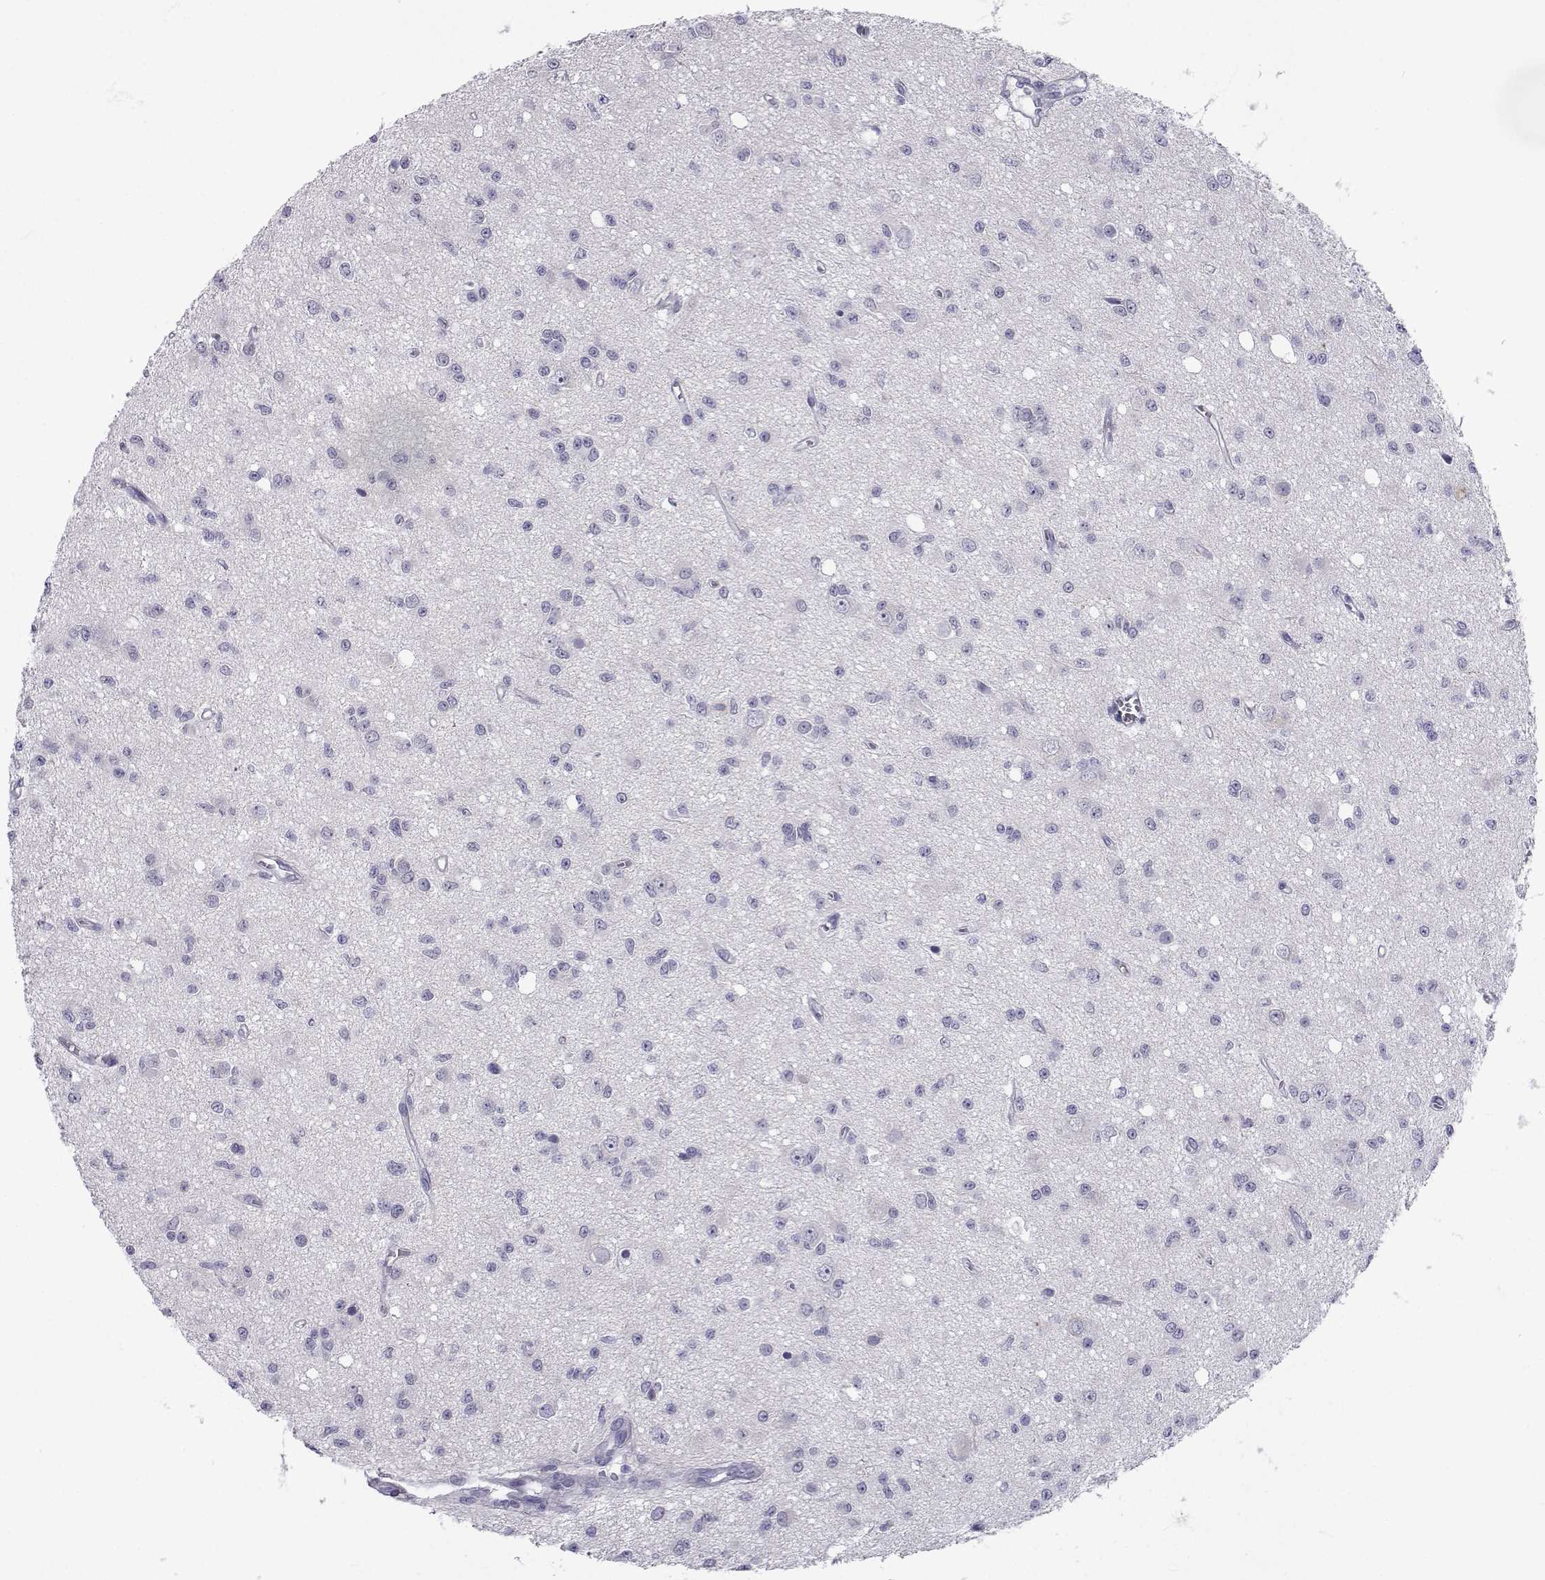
{"staining": {"intensity": "negative", "quantity": "none", "location": "none"}, "tissue": "glioma", "cell_type": "Tumor cells", "image_type": "cancer", "snomed": [{"axis": "morphology", "description": "Glioma, malignant, Low grade"}, {"axis": "topography", "description": "Brain"}], "caption": "Tumor cells are negative for protein expression in human glioma.", "gene": "SLC6A3", "patient": {"sex": "female", "age": 45}}